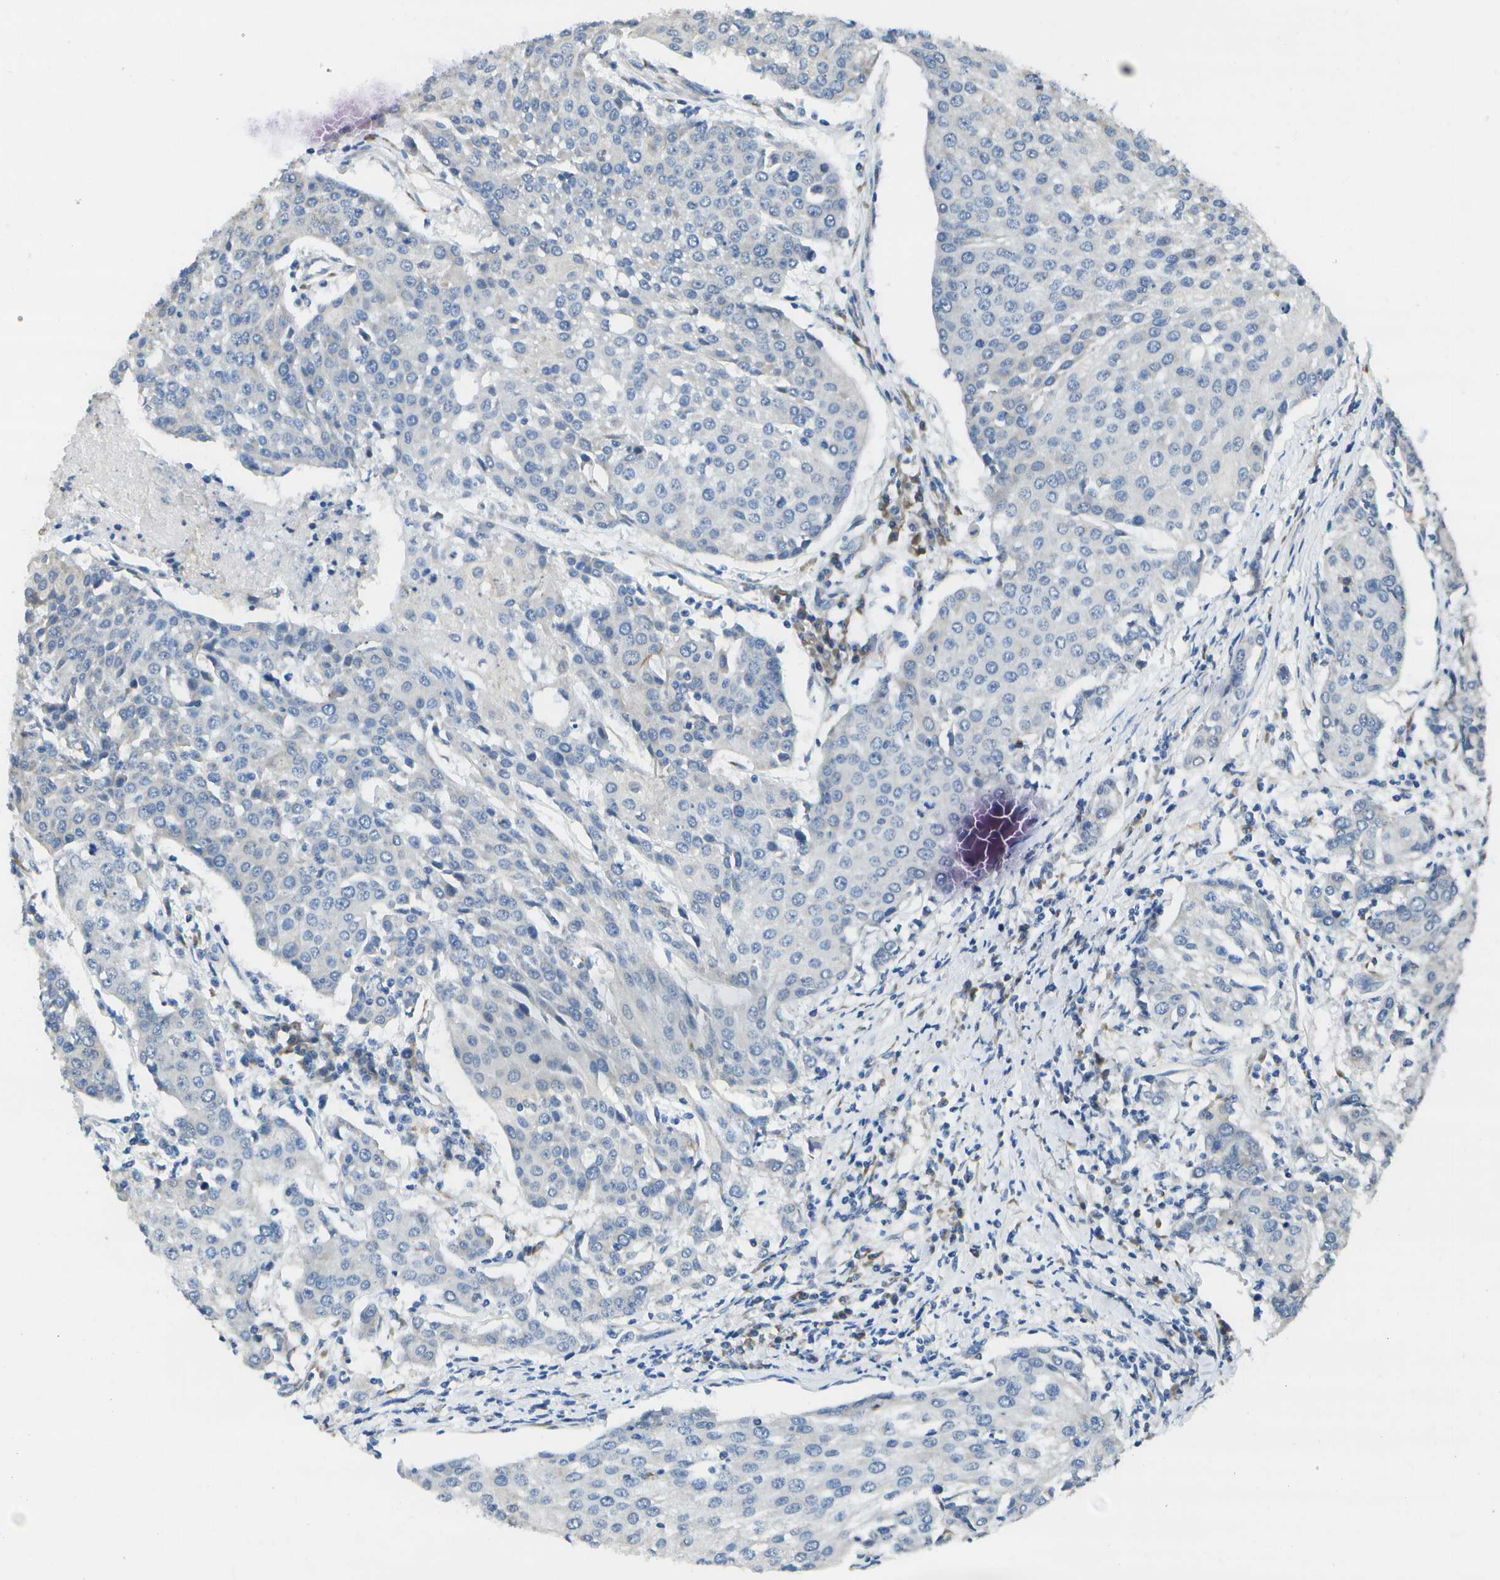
{"staining": {"intensity": "negative", "quantity": "none", "location": "none"}, "tissue": "urothelial cancer", "cell_type": "Tumor cells", "image_type": "cancer", "snomed": [{"axis": "morphology", "description": "Urothelial carcinoma, High grade"}, {"axis": "topography", "description": "Urinary bladder"}], "caption": "The micrograph exhibits no significant staining in tumor cells of urothelial cancer.", "gene": "DSE", "patient": {"sex": "female", "age": 85}}